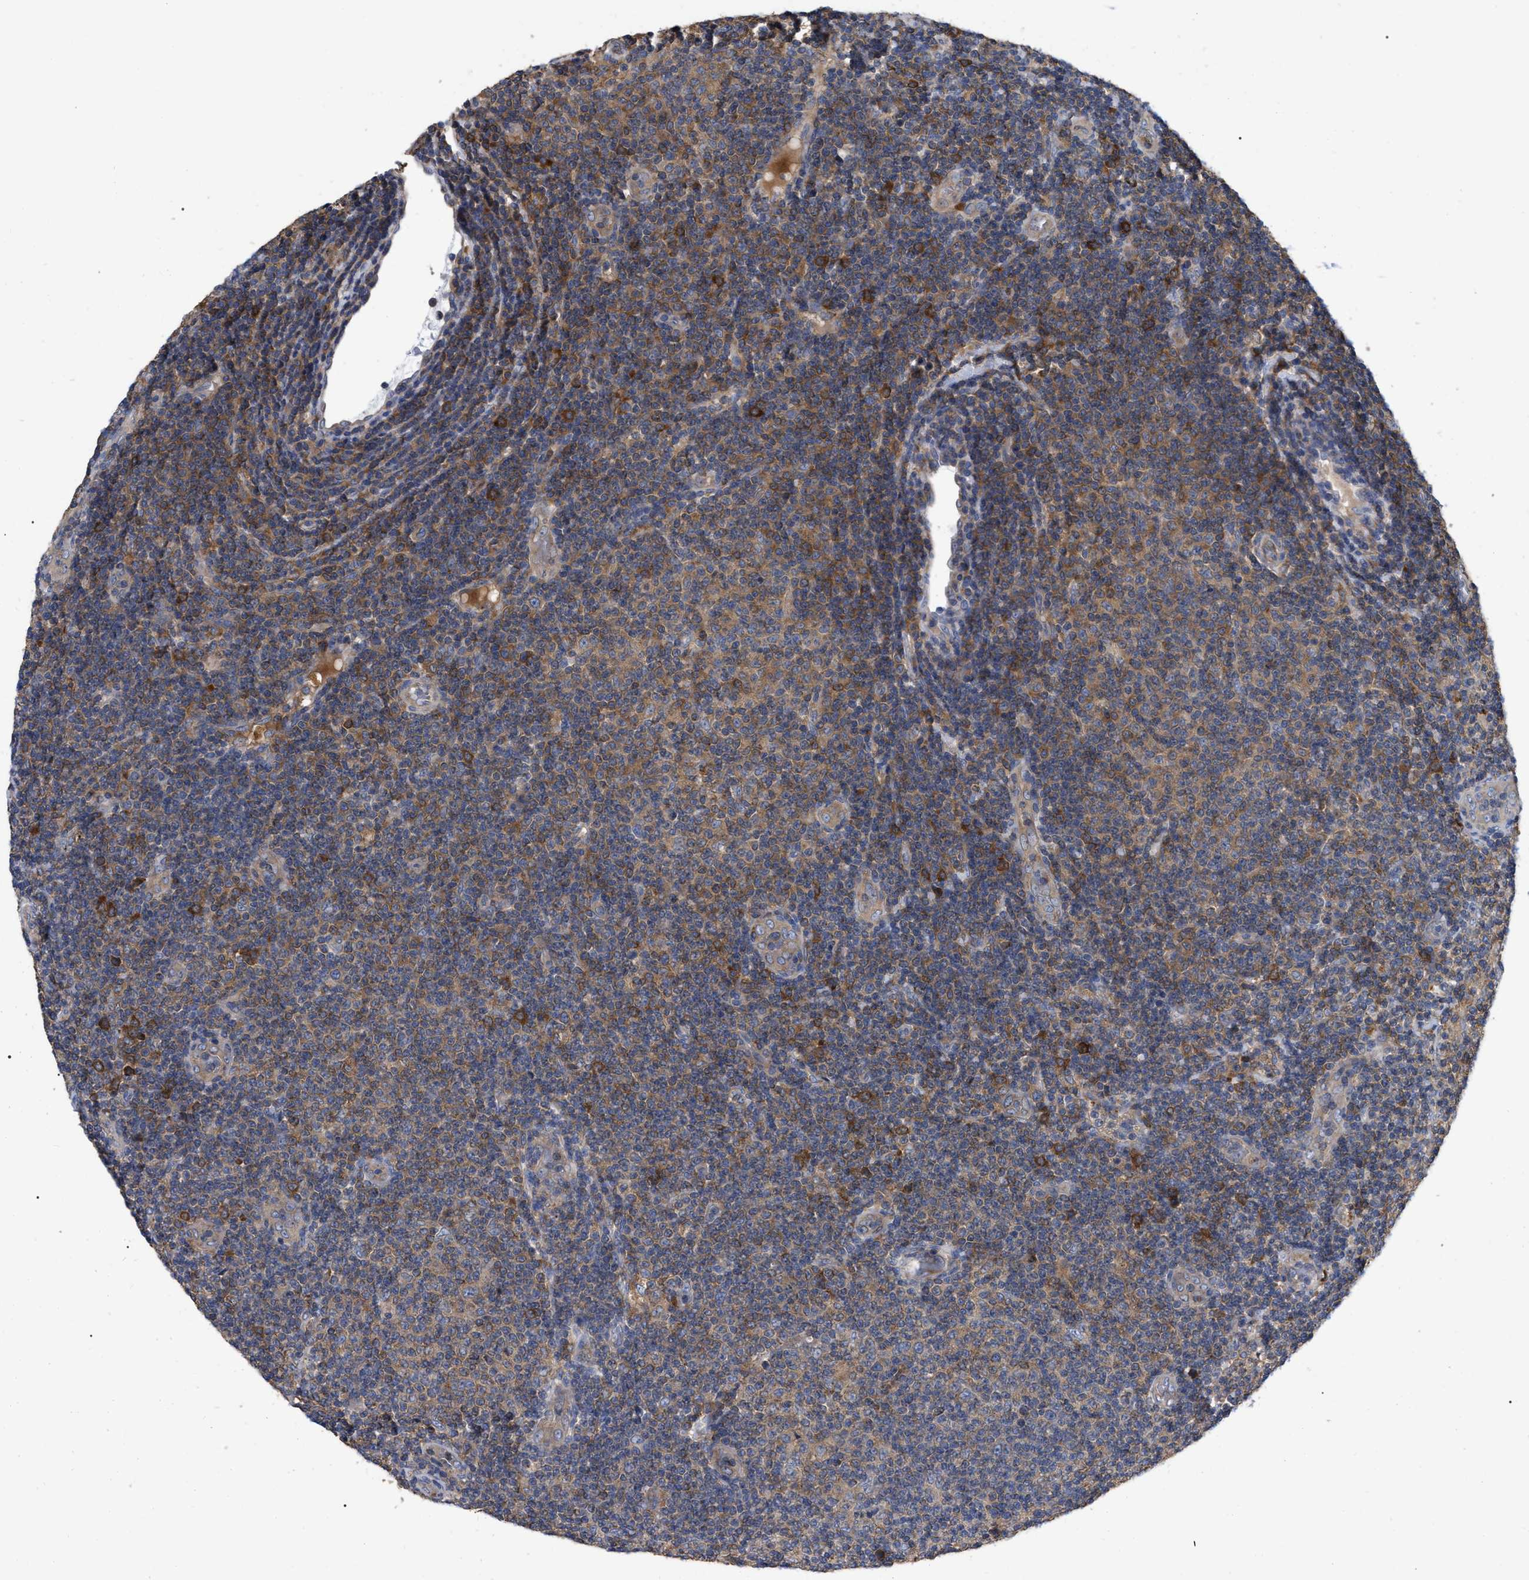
{"staining": {"intensity": "weak", "quantity": "25%-75%", "location": "cytoplasmic/membranous"}, "tissue": "lymphoma", "cell_type": "Tumor cells", "image_type": "cancer", "snomed": [{"axis": "morphology", "description": "Malignant lymphoma, non-Hodgkin's type, Low grade"}, {"axis": "topography", "description": "Lymph node"}], "caption": "The photomicrograph reveals a brown stain indicating the presence of a protein in the cytoplasmic/membranous of tumor cells in low-grade malignant lymphoma, non-Hodgkin's type.", "gene": "RAP1GDS1", "patient": {"sex": "male", "age": 83}}